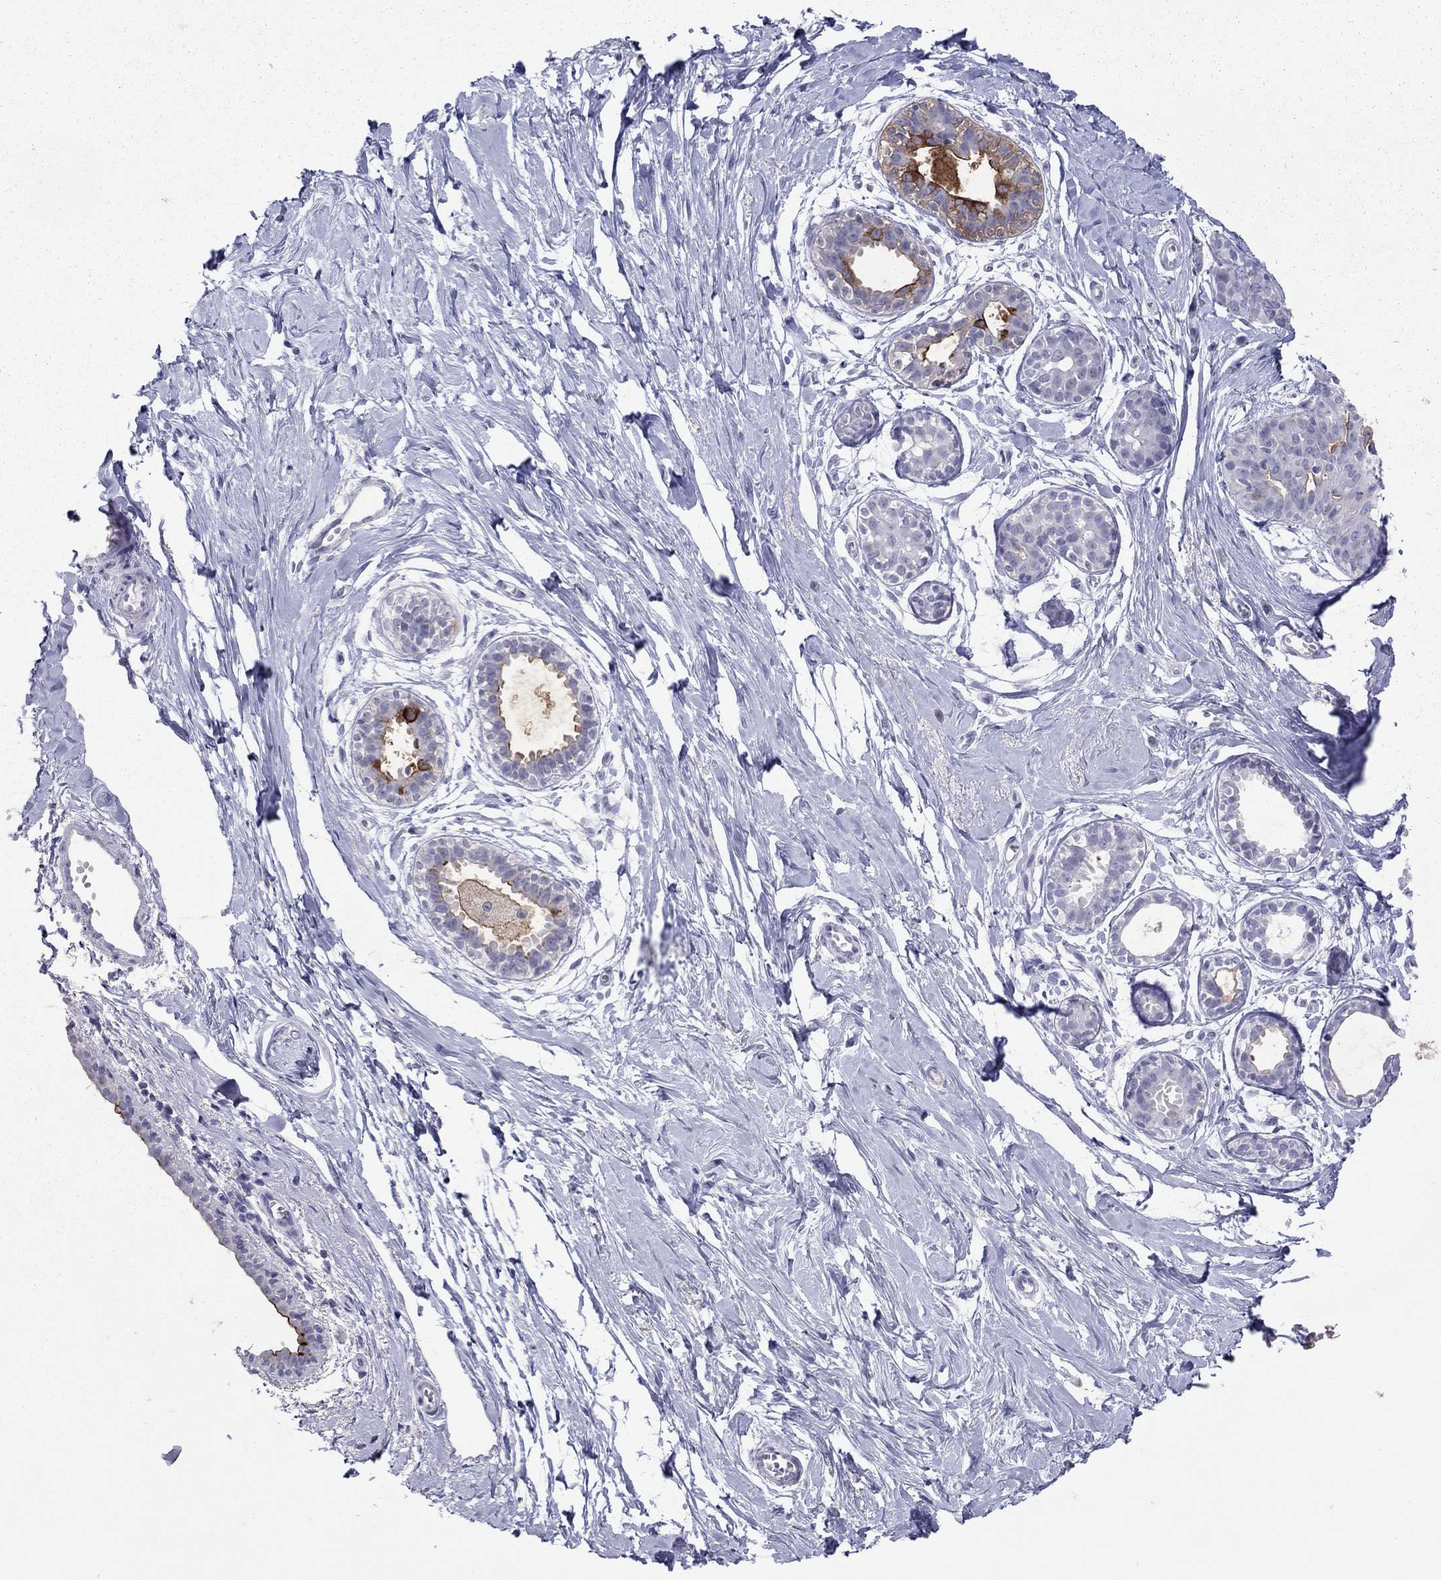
{"staining": {"intensity": "negative", "quantity": "none", "location": "none"}, "tissue": "breast", "cell_type": "Adipocytes", "image_type": "normal", "snomed": [{"axis": "morphology", "description": "Normal tissue, NOS"}, {"axis": "topography", "description": "Breast"}], "caption": "DAB immunohistochemical staining of normal human breast shows no significant expression in adipocytes. The staining was performed using DAB (3,3'-diaminobenzidine) to visualize the protein expression in brown, while the nuclei were stained in blue with hematoxylin (Magnification: 20x).", "gene": "MUC16", "patient": {"sex": "female", "age": 49}}